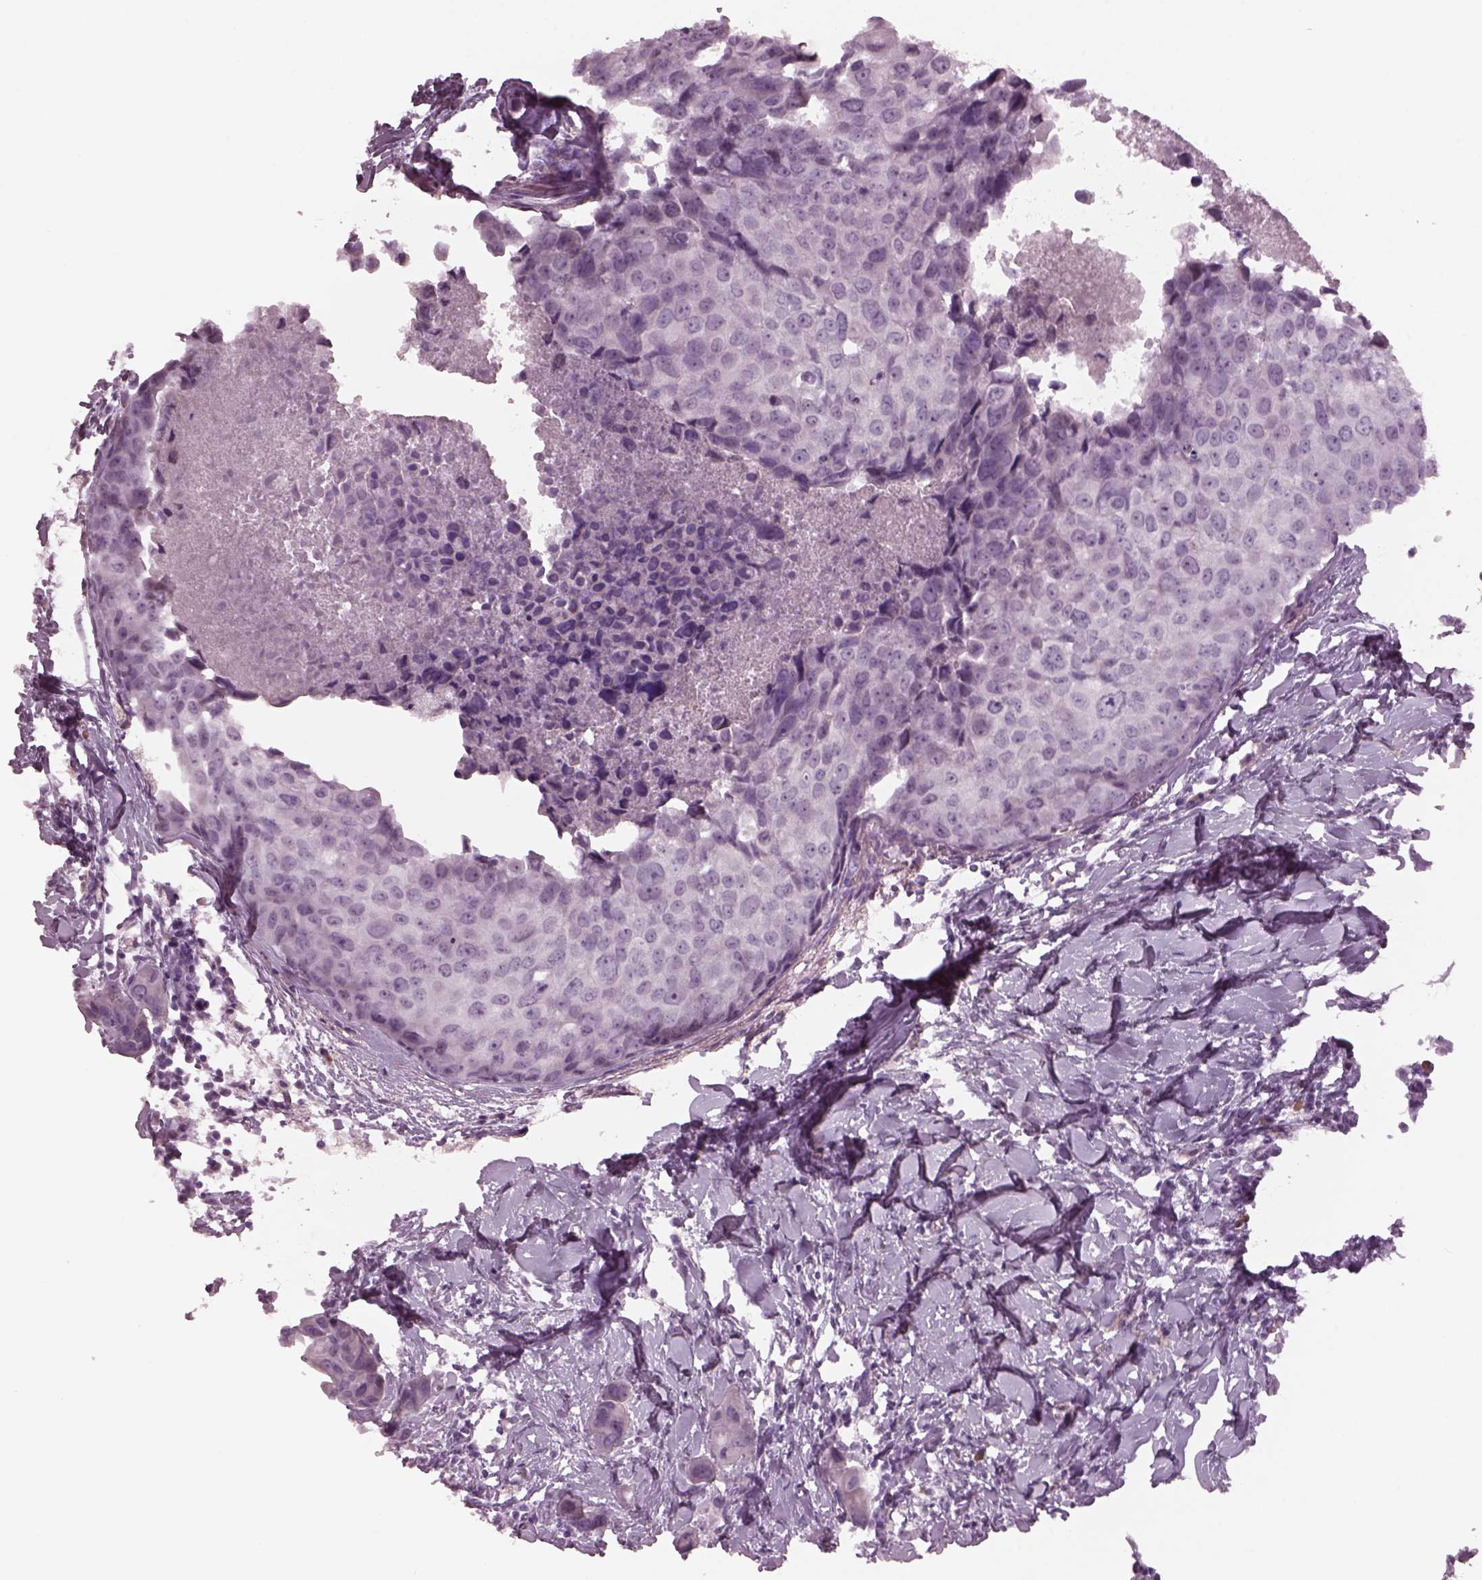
{"staining": {"intensity": "negative", "quantity": "none", "location": "none"}, "tissue": "breast cancer", "cell_type": "Tumor cells", "image_type": "cancer", "snomed": [{"axis": "morphology", "description": "Duct carcinoma"}, {"axis": "topography", "description": "Breast"}], "caption": "Immunohistochemistry (IHC) micrograph of breast cancer (invasive ductal carcinoma) stained for a protein (brown), which reveals no expression in tumor cells. (Stains: DAB (3,3'-diaminobenzidine) IHC with hematoxylin counter stain, Microscopy: brightfield microscopy at high magnification).", "gene": "CYLC1", "patient": {"sex": "female", "age": 38}}